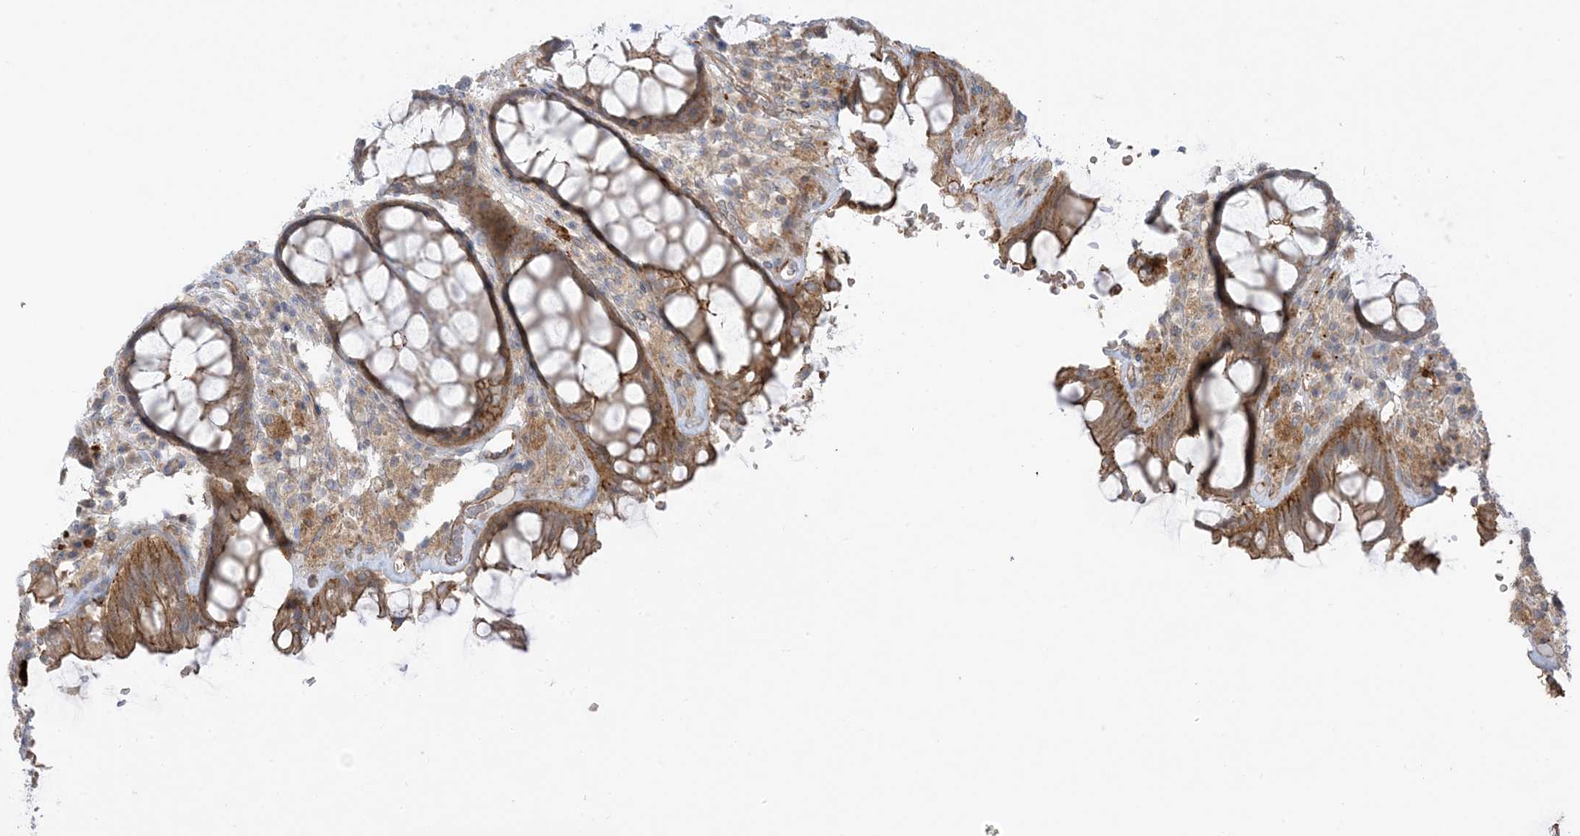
{"staining": {"intensity": "moderate", "quantity": ">75%", "location": "cytoplasmic/membranous"}, "tissue": "rectum", "cell_type": "Glandular cells", "image_type": "normal", "snomed": [{"axis": "morphology", "description": "Normal tissue, NOS"}, {"axis": "topography", "description": "Rectum"}], "caption": "Immunohistochemical staining of normal rectum exhibits moderate cytoplasmic/membranous protein positivity in approximately >75% of glandular cells. (DAB IHC, brown staining for protein, blue staining for nuclei).", "gene": "ICMT", "patient": {"sex": "male", "age": 64}}